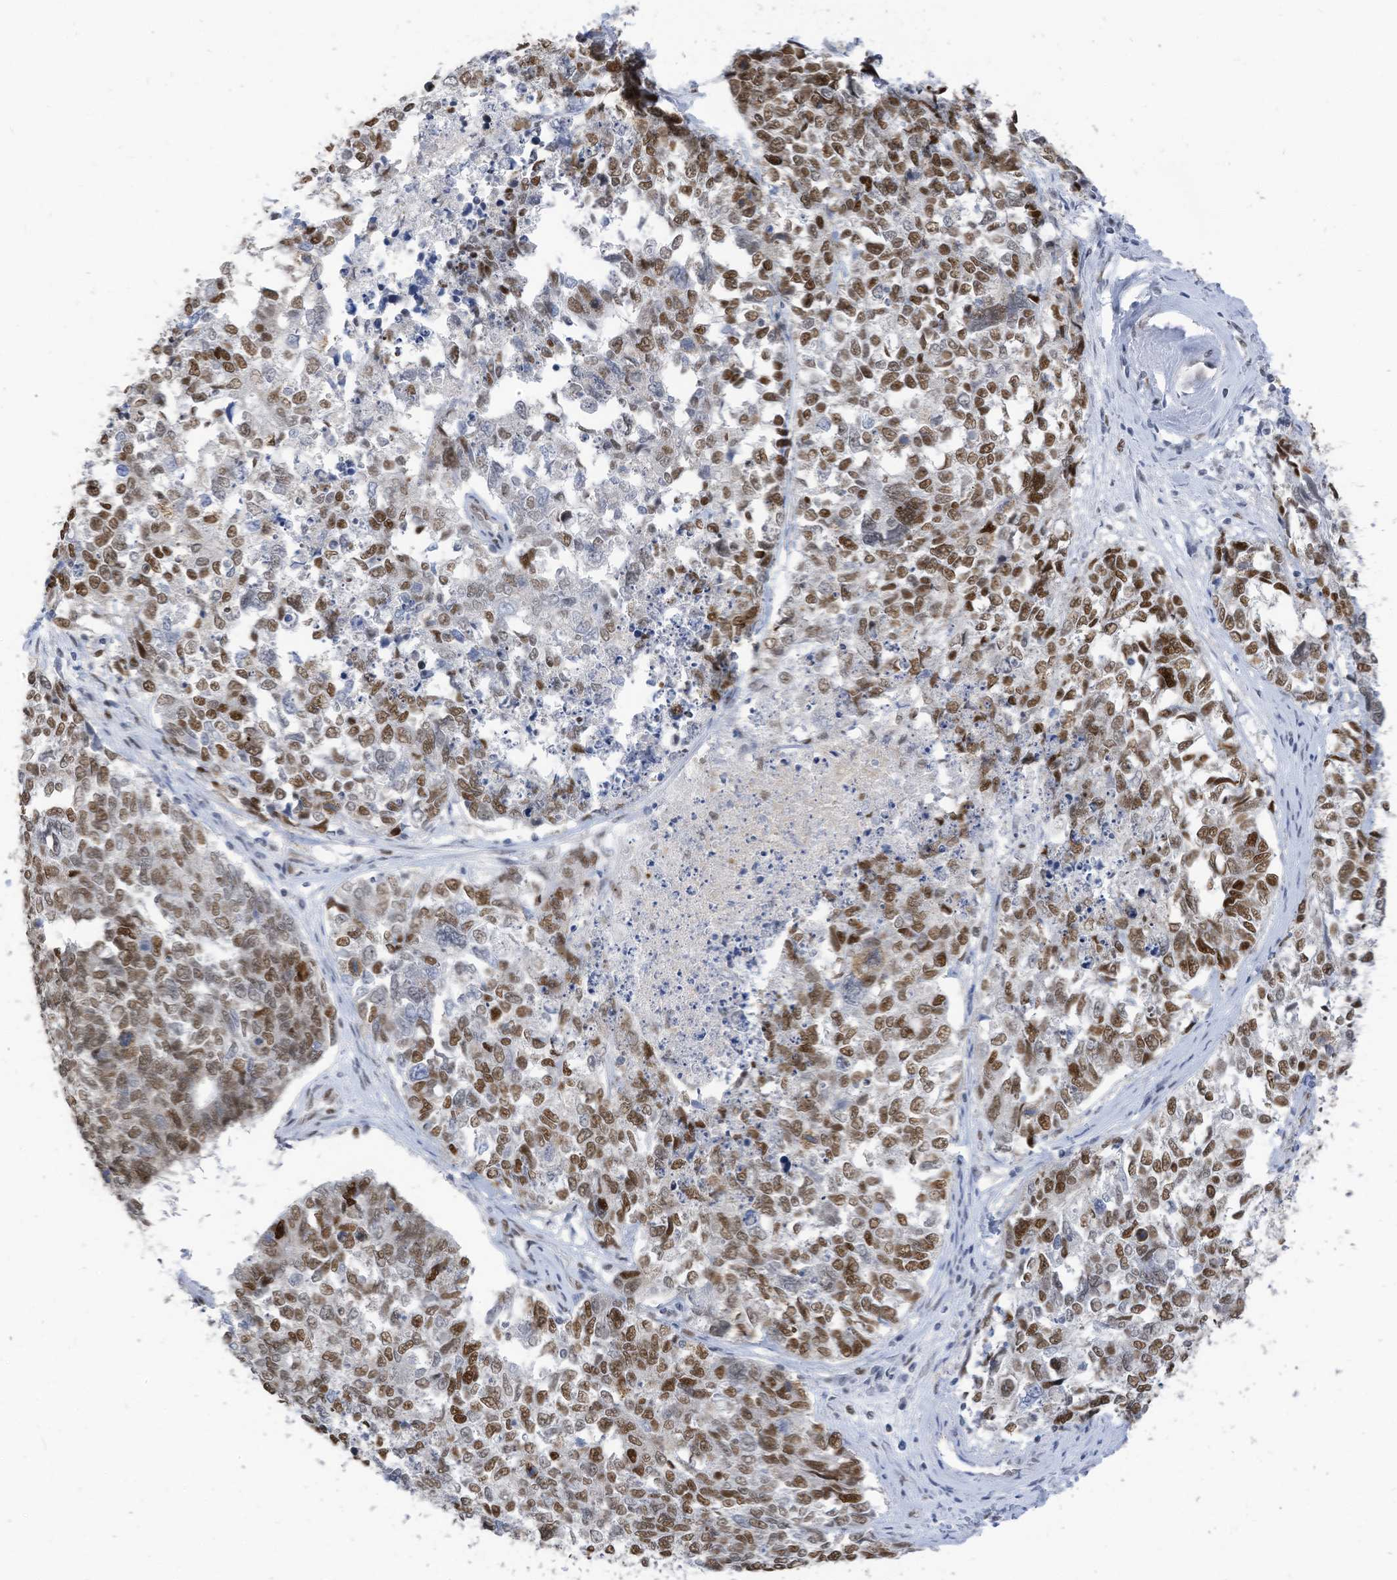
{"staining": {"intensity": "moderate", "quantity": ">75%", "location": "nuclear"}, "tissue": "cervical cancer", "cell_type": "Tumor cells", "image_type": "cancer", "snomed": [{"axis": "morphology", "description": "Squamous cell carcinoma, NOS"}, {"axis": "topography", "description": "Cervix"}], "caption": "IHC micrograph of human cervical cancer (squamous cell carcinoma) stained for a protein (brown), which exhibits medium levels of moderate nuclear expression in approximately >75% of tumor cells.", "gene": "KHSRP", "patient": {"sex": "female", "age": 63}}